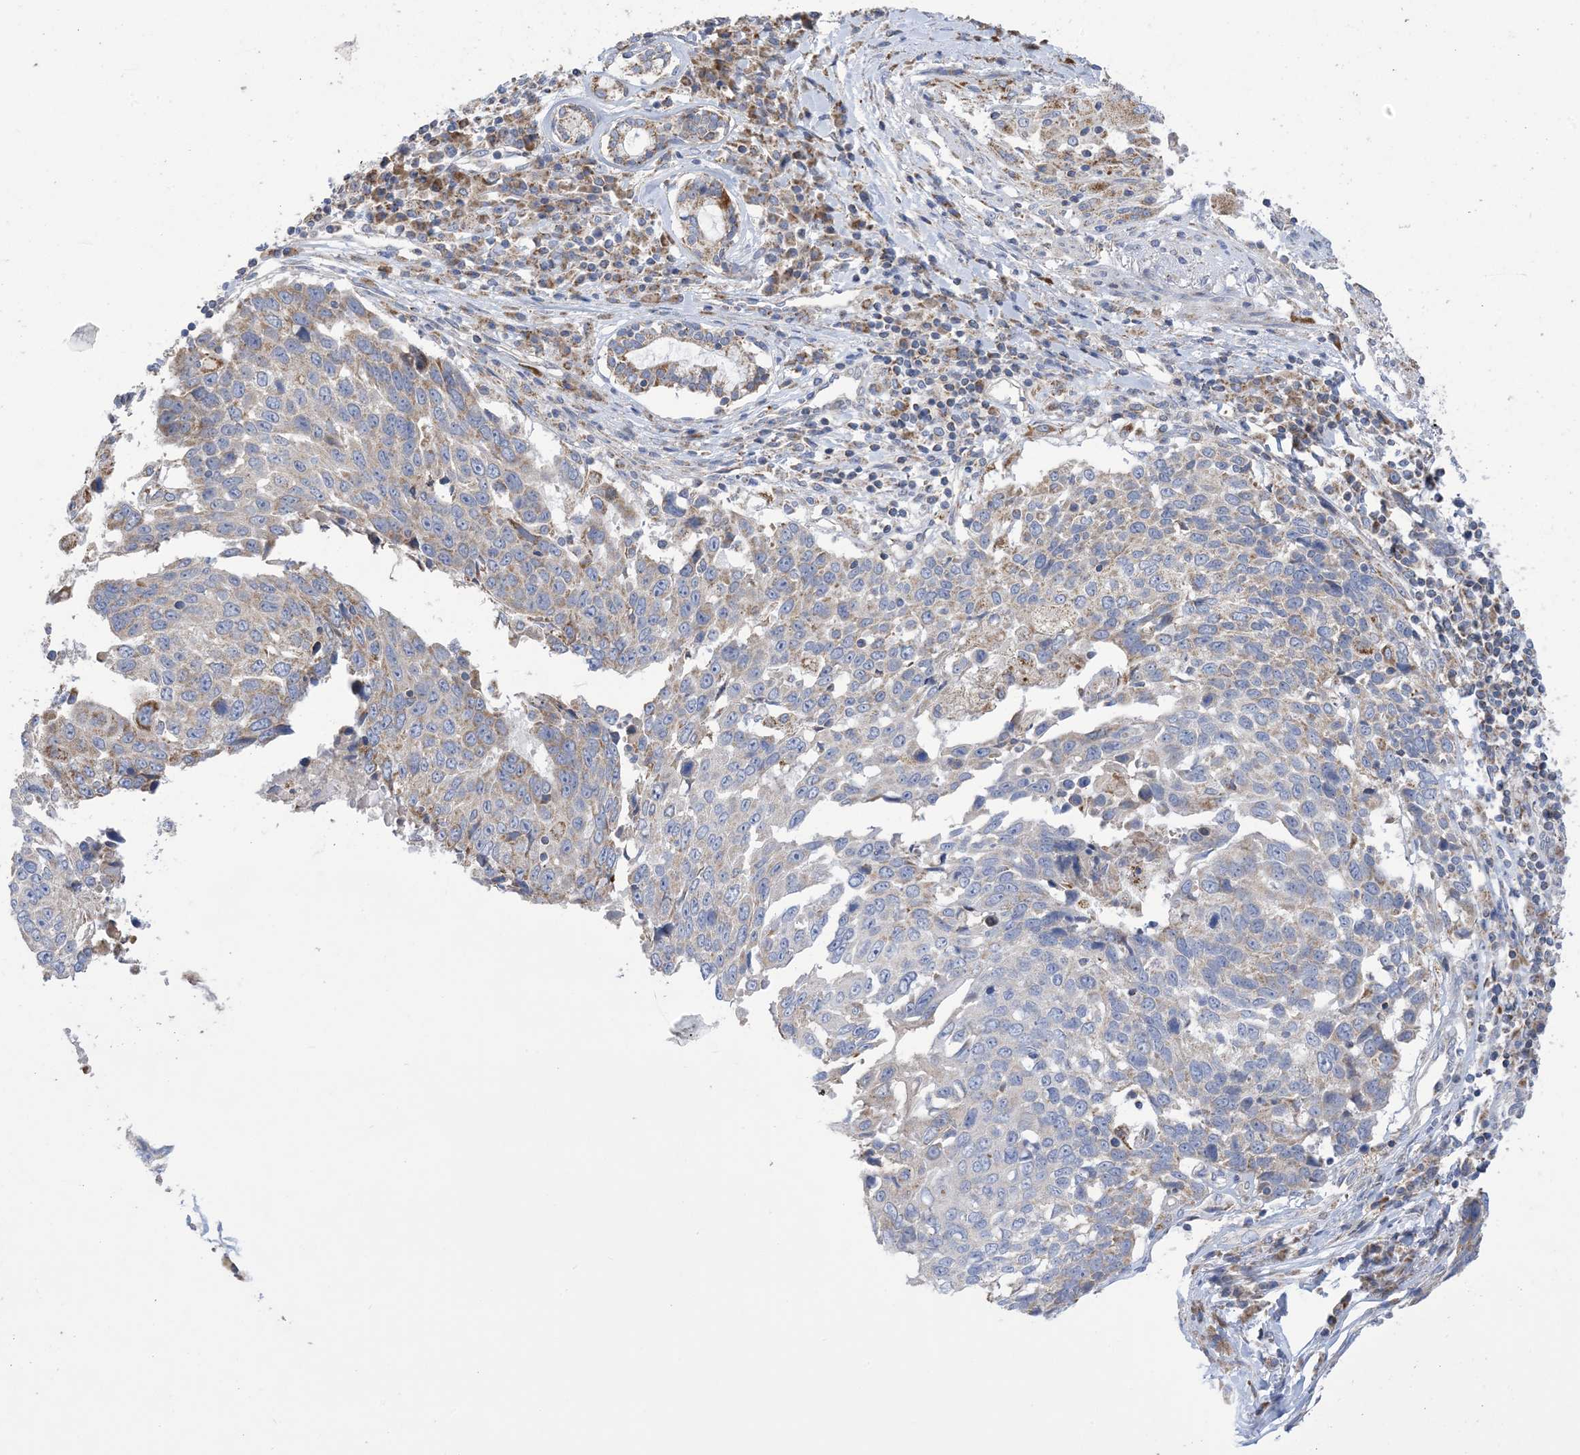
{"staining": {"intensity": "moderate", "quantity": "<25%", "location": "cytoplasmic/membranous"}, "tissue": "lung cancer", "cell_type": "Tumor cells", "image_type": "cancer", "snomed": [{"axis": "morphology", "description": "Squamous cell carcinoma, NOS"}, {"axis": "topography", "description": "Lung"}], "caption": "Human squamous cell carcinoma (lung) stained with a brown dye shows moderate cytoplasmic/membranous positive positivity in approximately <25% of tumor cells.", "gene": "CLEC16A", "patient": {"sex": "male", "age": 66}}